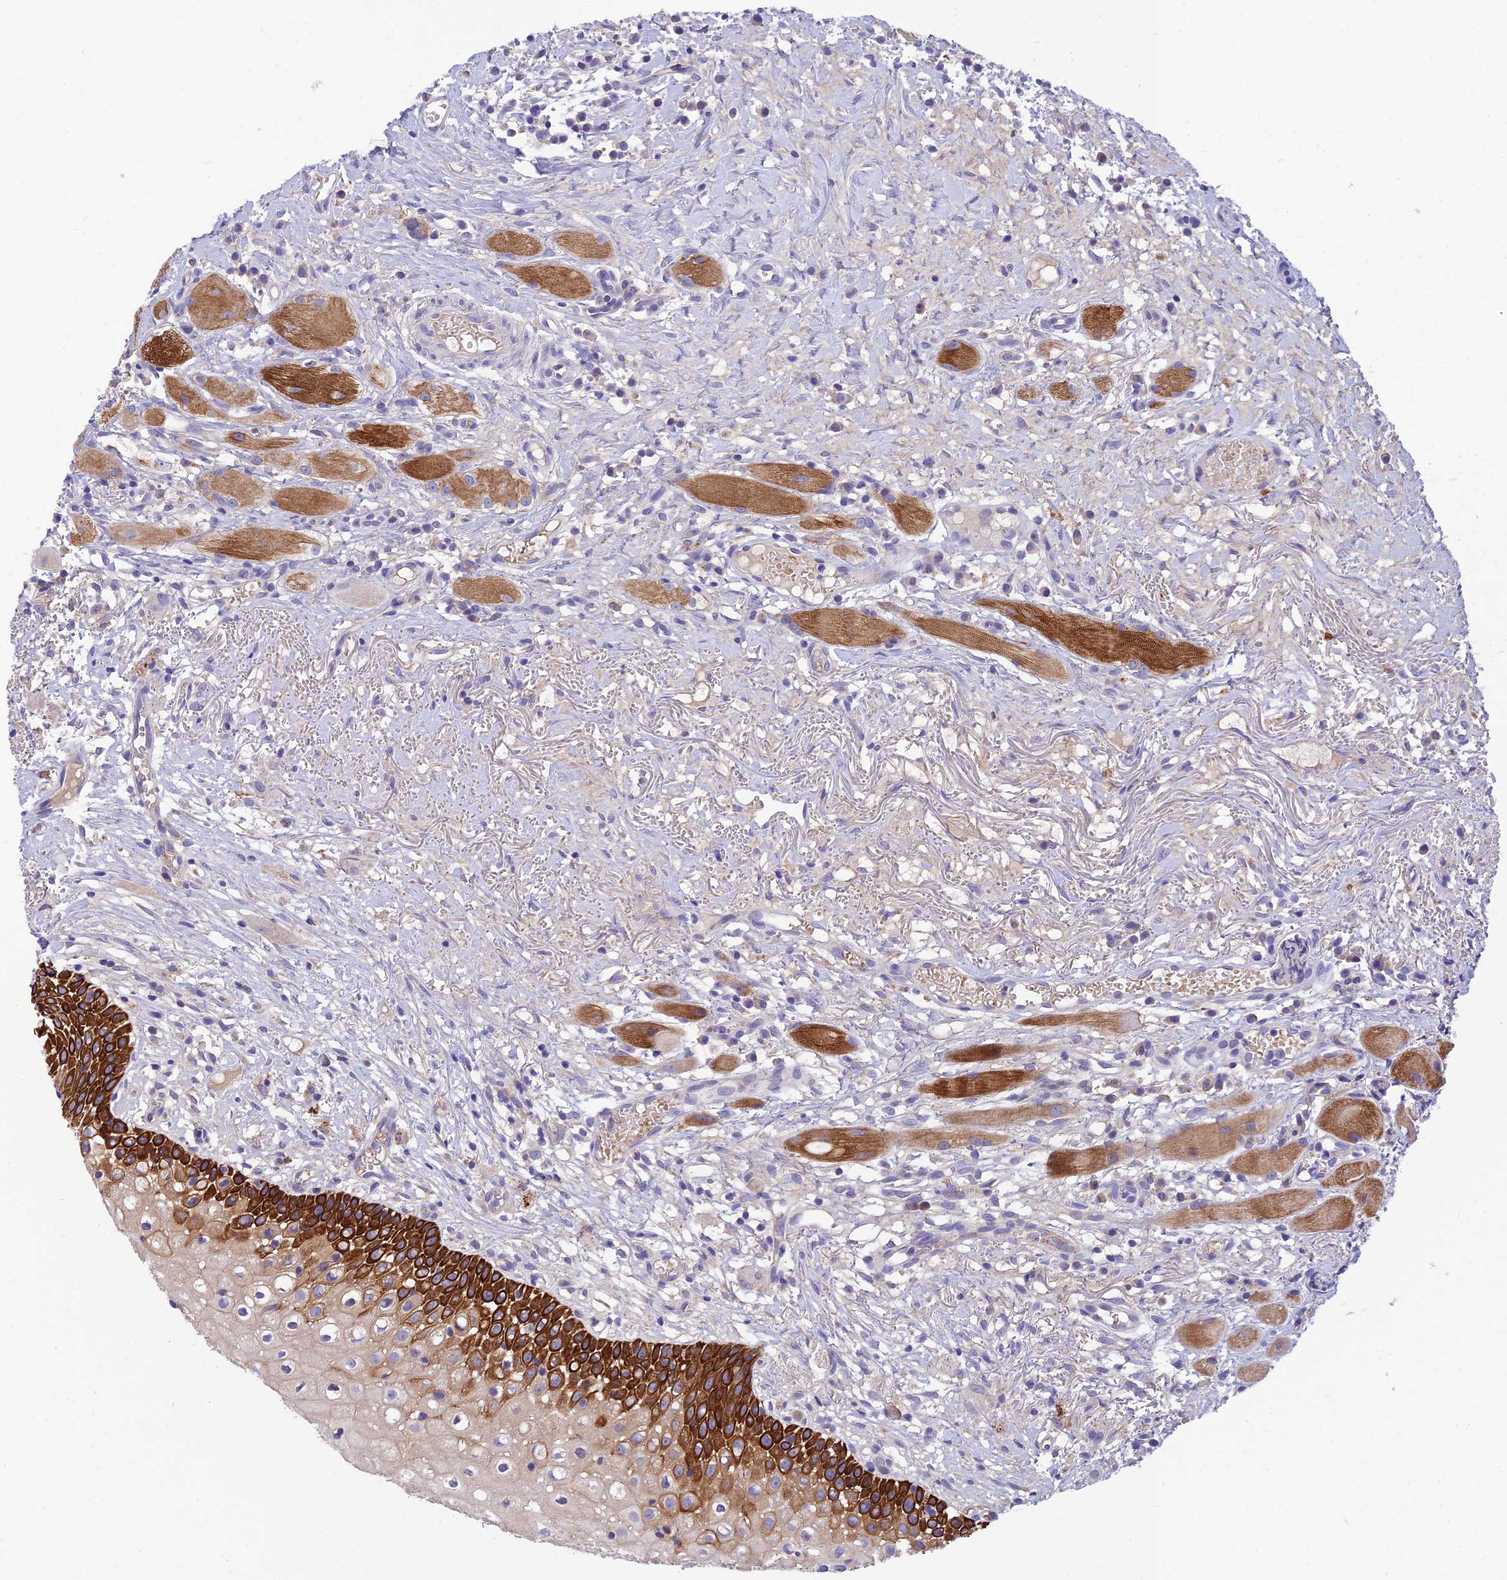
{"staining": {"intensity": "strong", "quantity": "25%-75%", "location": "cytoplasmic/membranous"}, "tissue": "oral mucosa", "cell_type": "Squamous epithelial cells", "image_type": "normal", "snomed": [{"axis": "morphology", "description": "Normal tissue, NOS"}, {"axis": "topography", "description": "Oral tissue"}], "caption": "Immunohistochemical staining of unremarkable oral mucosa reveals high levels of strong cytoplasmic/membranous expression in approximately 25%-75% of squamous epithelial cells.", "gene": "CCDC157", "patient": {"sex": "female", "age": 69}}